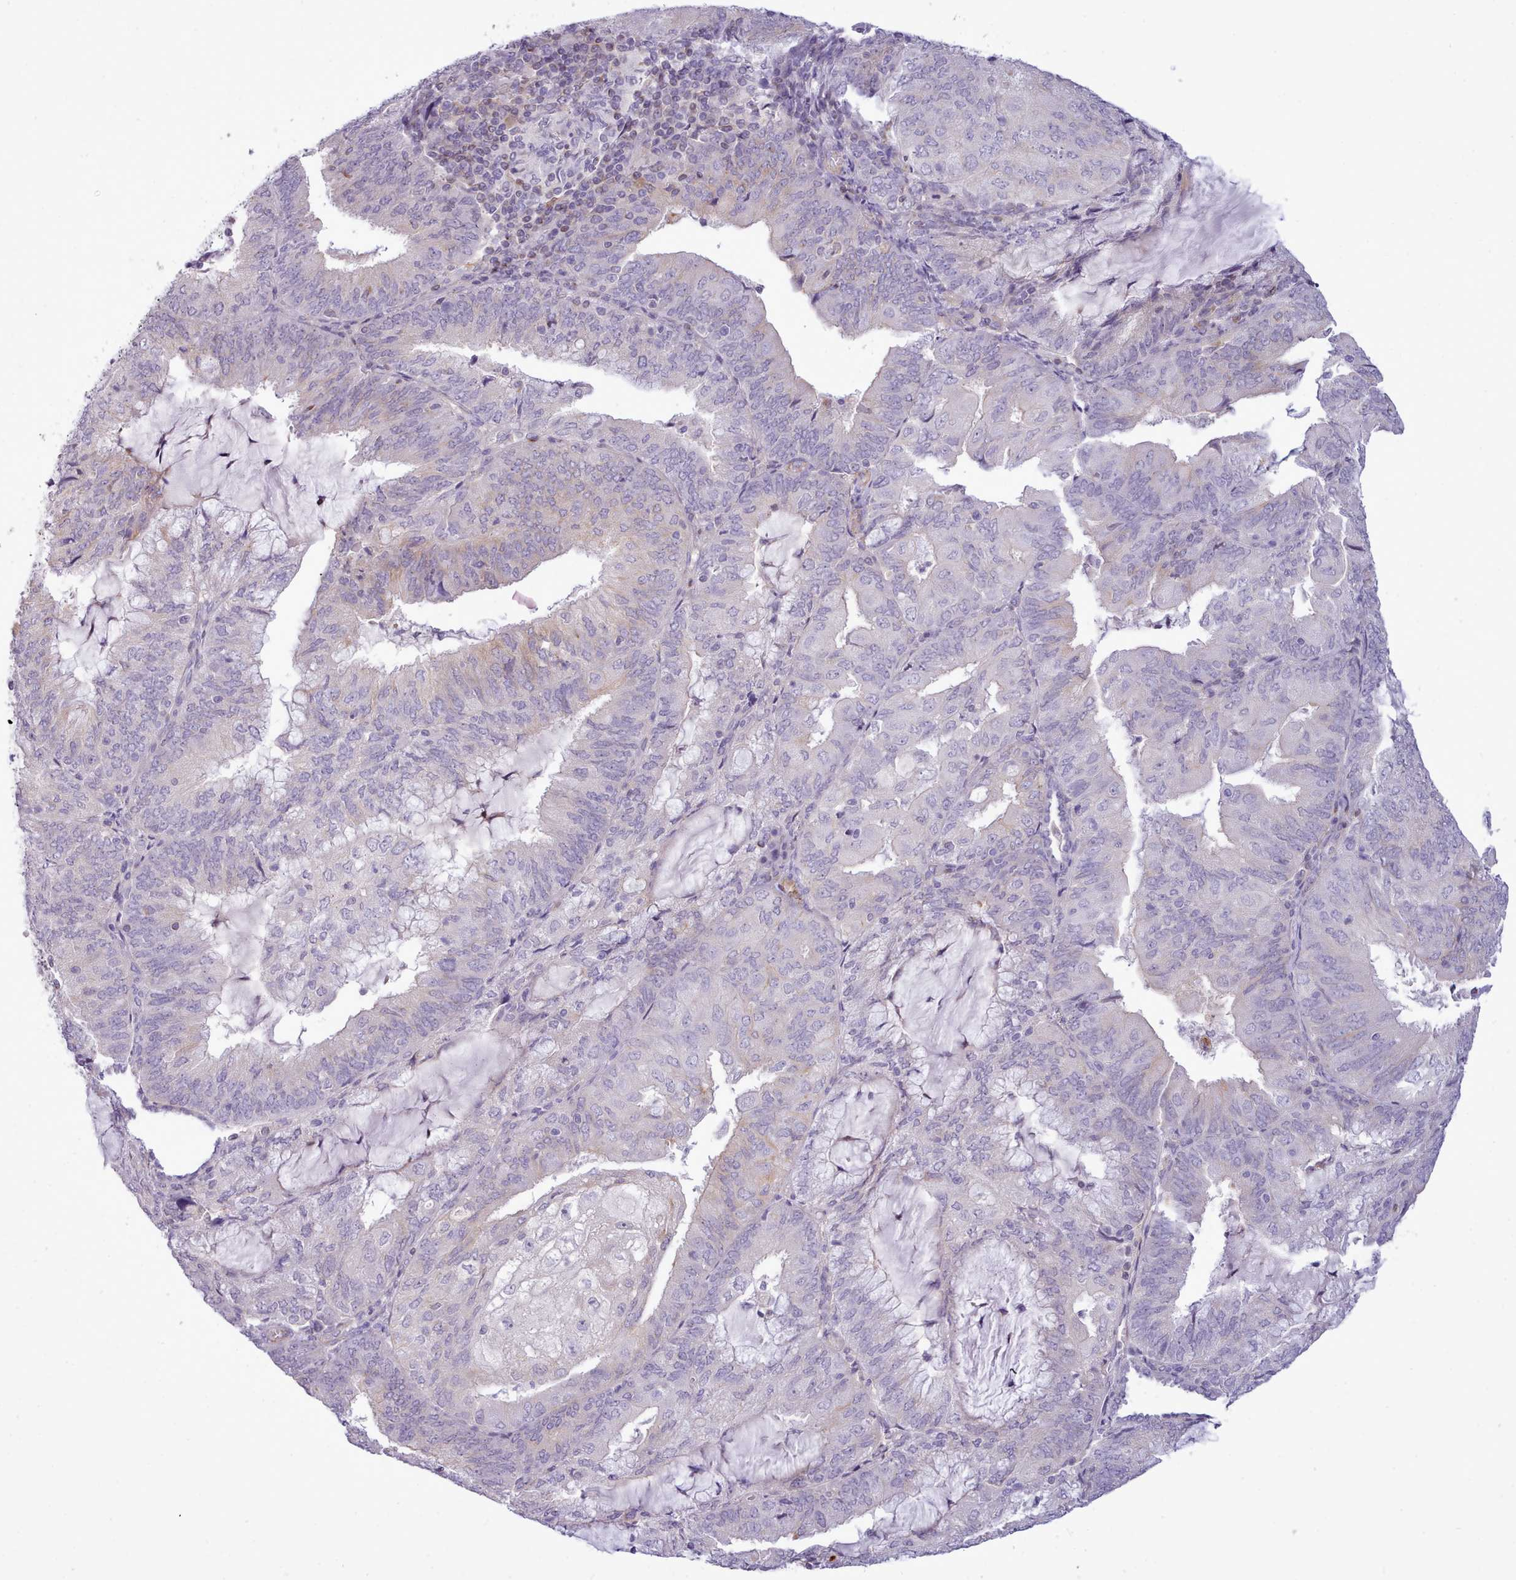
{"staining": {"intensity": "negative", "quantity": "none", "location": "none"}, "tissue": "endometrial cancer", "cell_type": "Tumor cells", "image_type": "cancer", "snomed": [{"axis": "morphology", "description": "Adenocarcinoma, NOS"}, {"axis": "topography", "description": "Endometrium"}], "caption": "This is a micrograph of immunohistochemistry staining of endometrial cancer, which shows no expression in tumor cells.", "gene": "CYP2A13", "patient": {"sex": "female", "age": 81}}